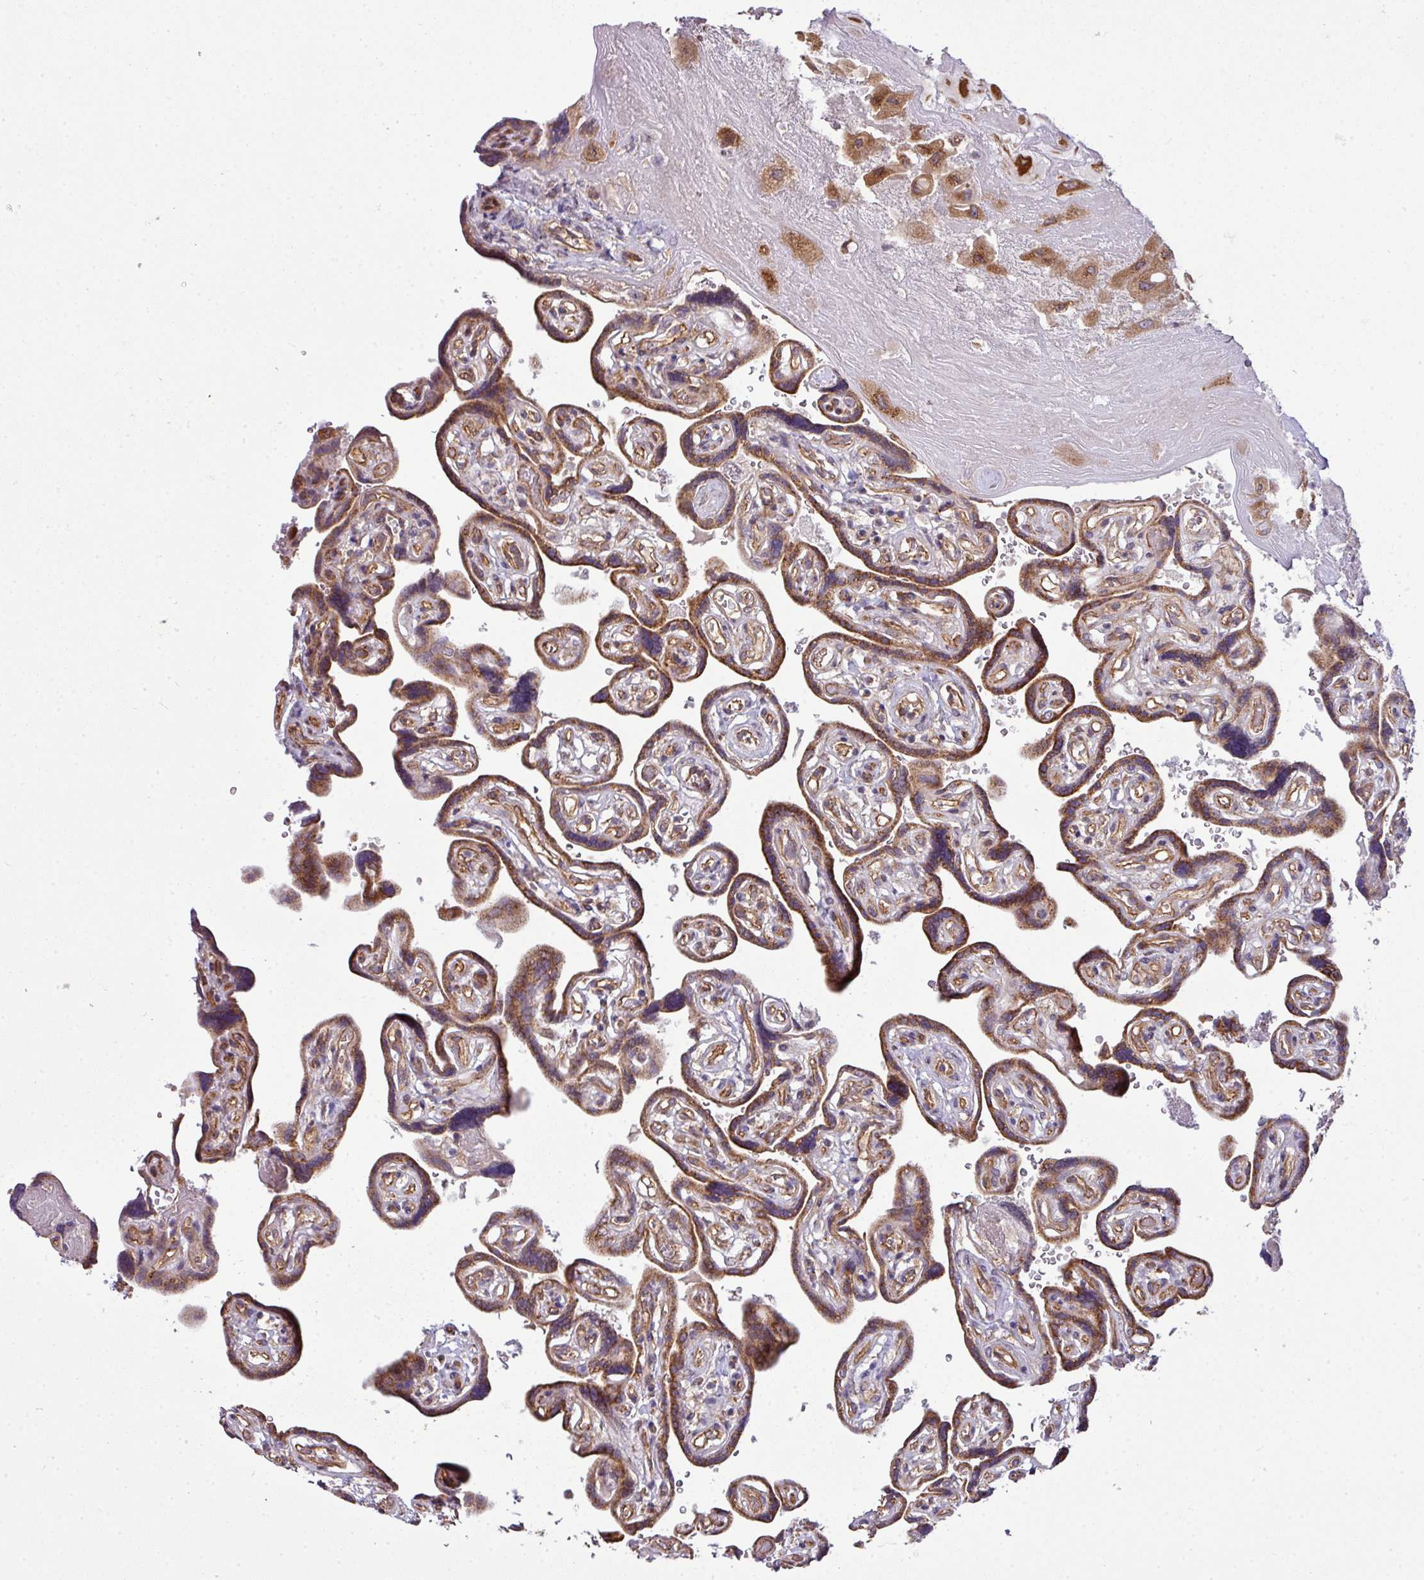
{"staining": {"intensity": "moderate", "quantity": ">75%", "location": "cytoplasmic/membranous"}, "tissue": "placenta", "cell_type": "Decidual cells", "image_type": "normal", "snomed": [{"axis": "morphology", "description": "Normal tissue, NOS"}, {"axis": "topography", "description": "Placenta"}], "caption": "Moderate cytoplasmic/membranous protein staining is seen in about >75% of decidual cells in placenta. (DAB IHC with brightfield microscopy, high magnification).", "gene": "TIMMDC1", "patient": {"sex": "female", "age": 32}}